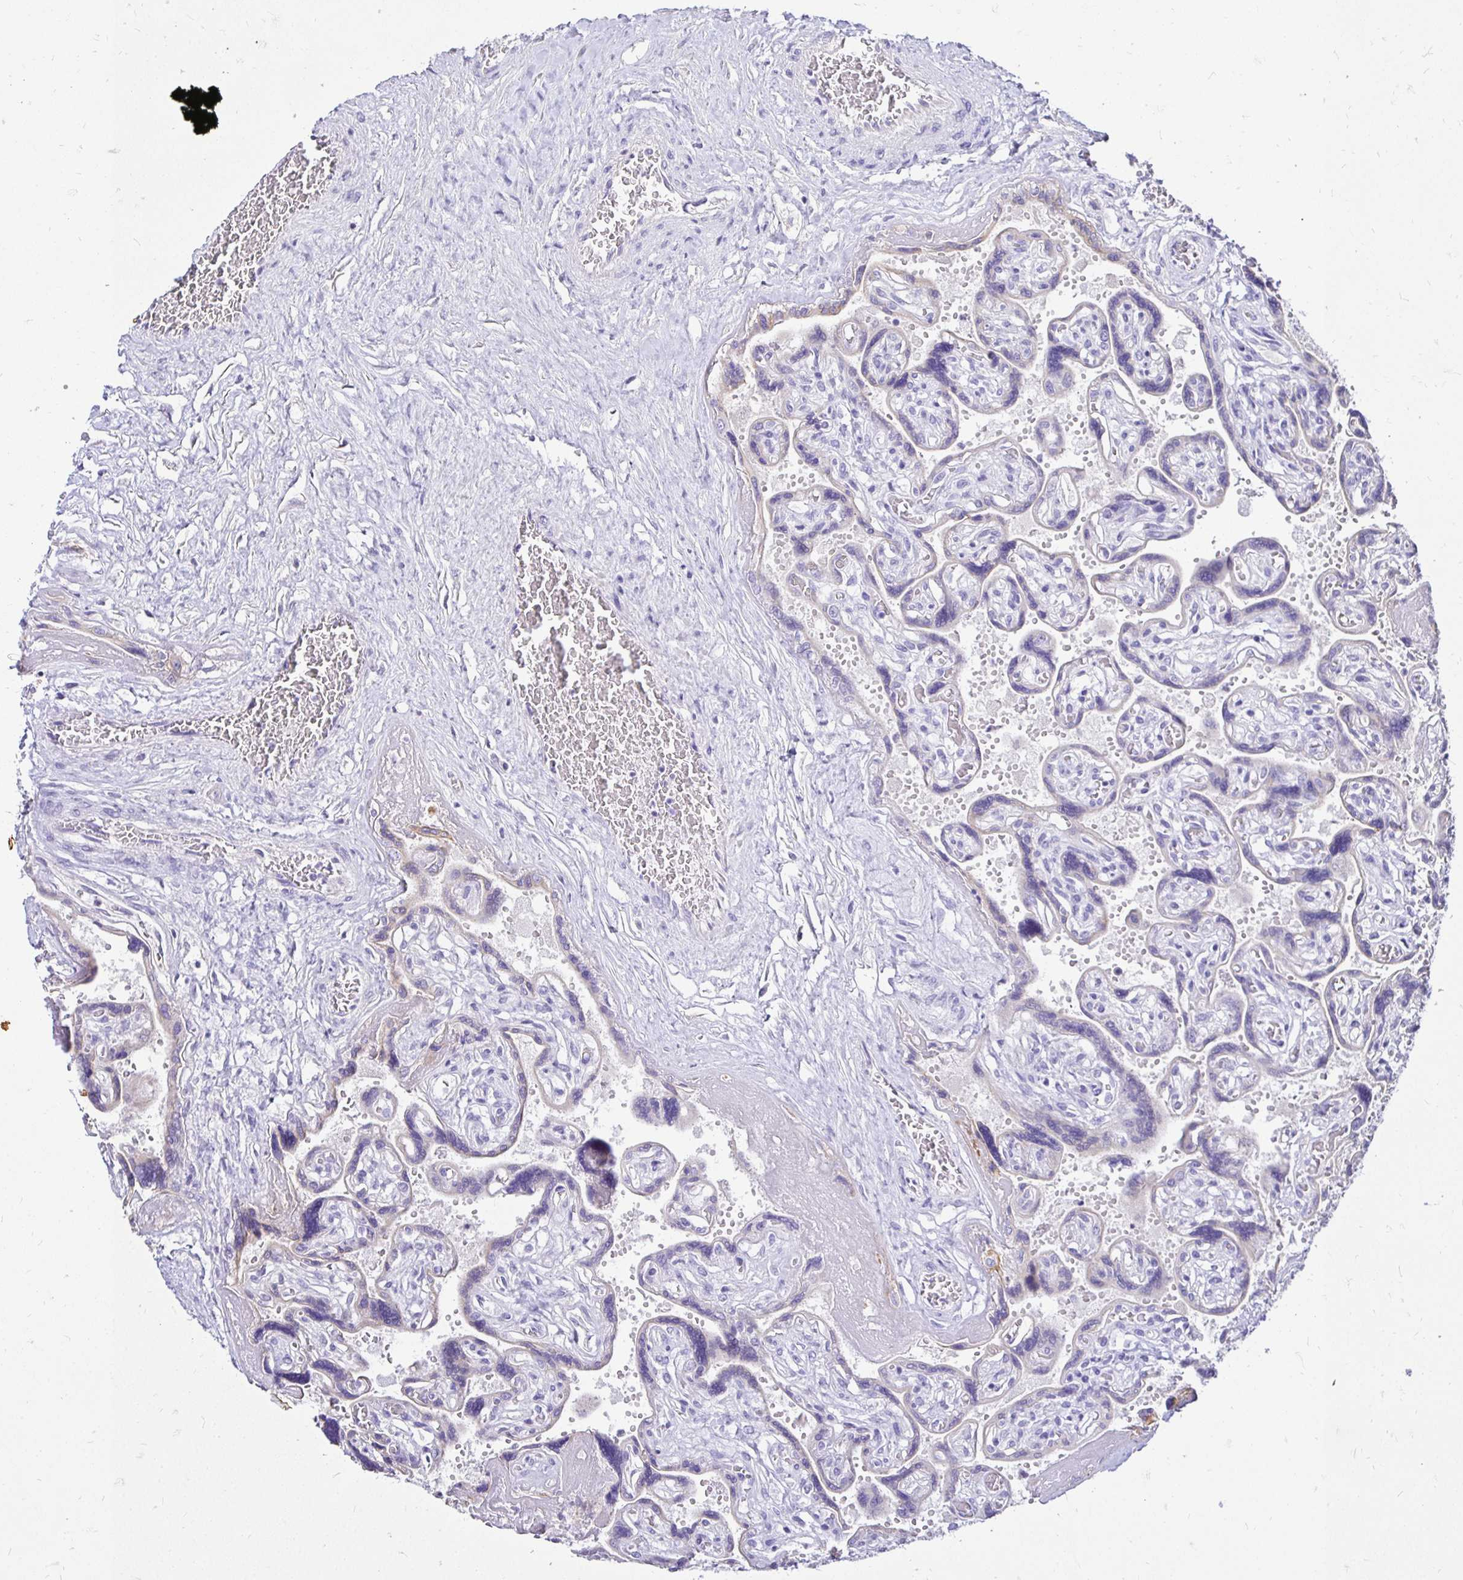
{"staining": {"intensity": "negative", "quantity": "none", "location": "none"}, "tissue": "placenta", "cell_type": "Decidual cells", "image_type": "normal", "snomed": [{"axis": "morphology", "description": "Normal tissue, NOS"}, {"axis": "topography", "description": "Placenta"}], "caption": "Decidual cells show no significant protein staining in benign placenta. (Brightfield microscopy of DAB immunohistochemistry (IHC) at high magnification).", "gene": "TAF1D", "patient": {"sex": "female", "age": 32}}